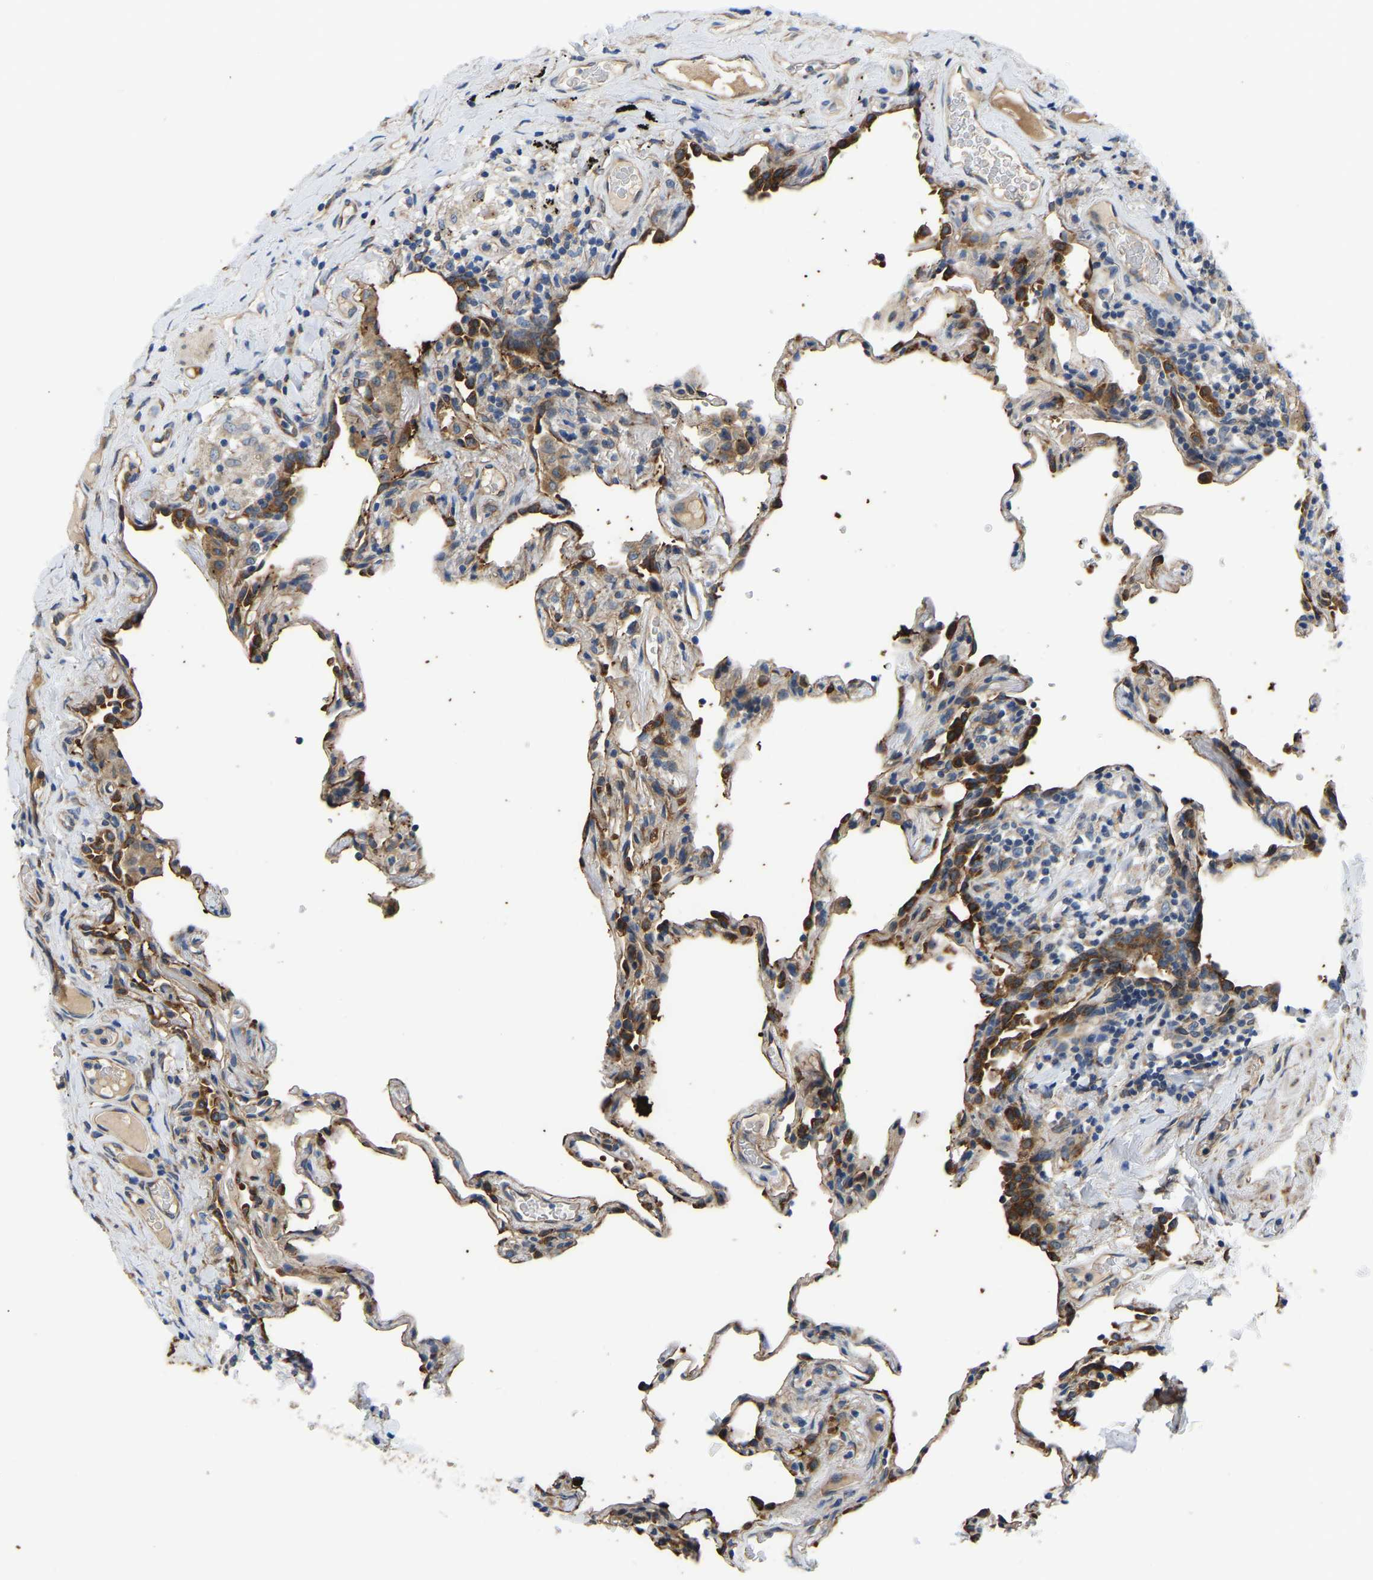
{"staining": {"intensity": "moderate", "quantity": ">75%", "location": "cytoplasmic/membranous"}, "tissue": "lung", "cell_type": "Alveolar cells", "image_type": "normal", "snomed": [{"axis": "morphology", "description": "Normal tissue, NOS"}, {"axis": "topography", "description": "Lung"}], "caption": "Lung stained with a brown dye exhibits moderate cytoplasmic/membranous positive staining in about >75% of alveolar cells.", "gene": "ARL6IP5", "patient": {"sex": "male", "age": 59}}